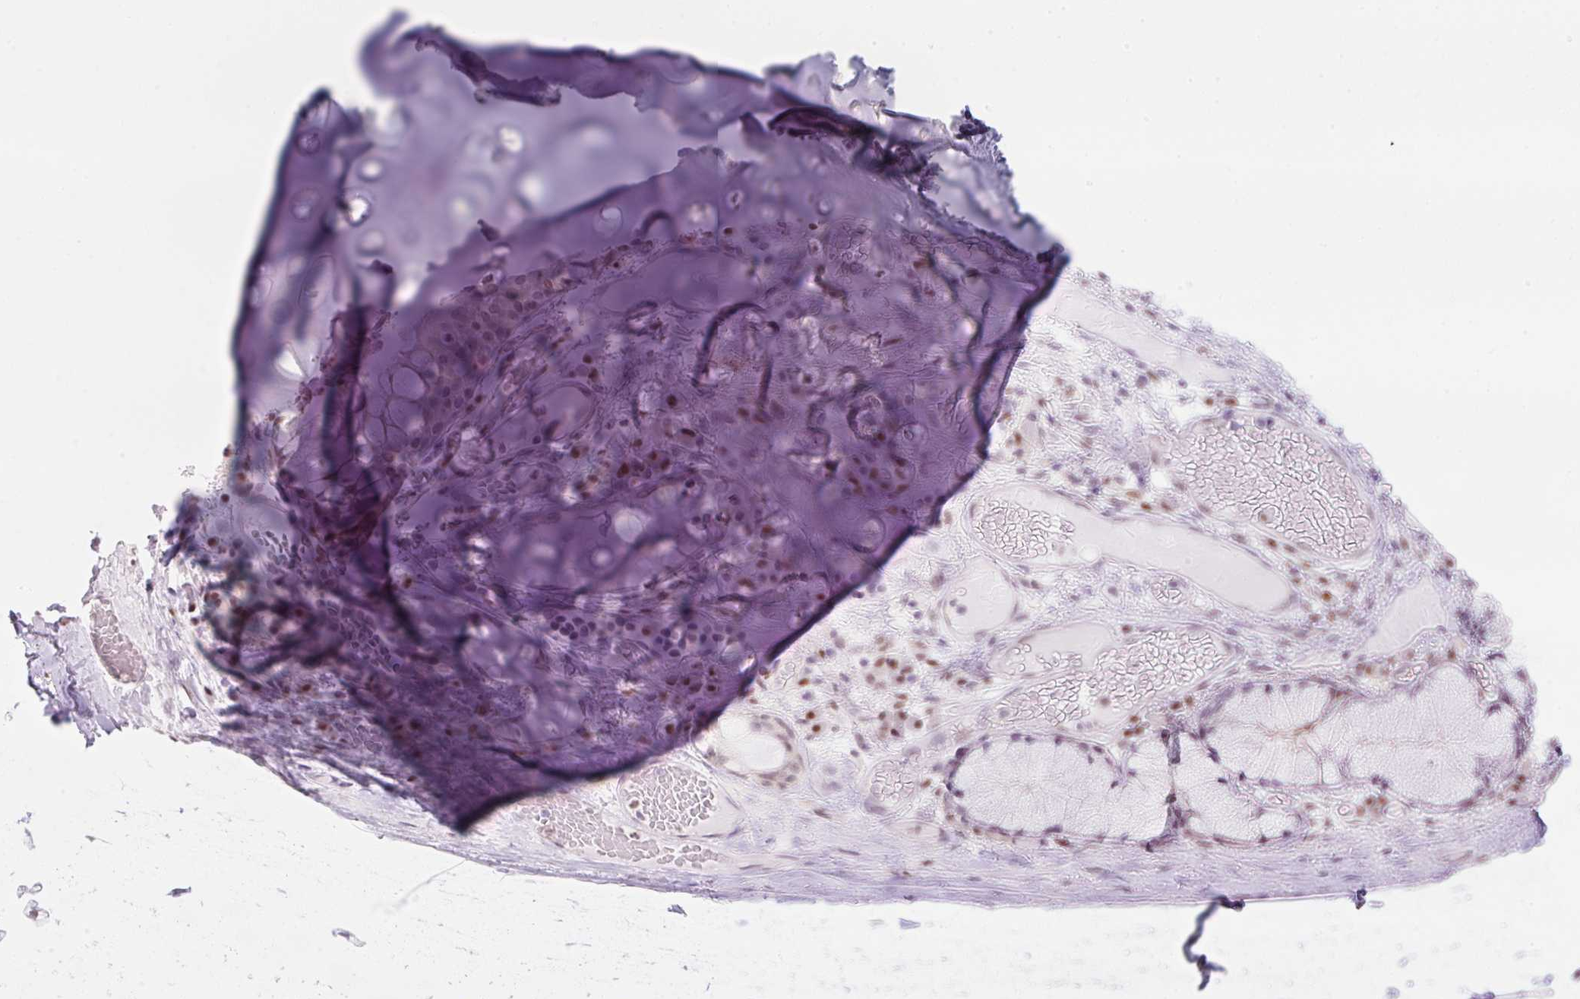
{"staining": {"intensity": "negative", "quantity": "none", "location": "none"}, "tissue": "soft tissue", "cell_type": "Chondrocytes", "image_type": "normal", "snomed": [{"axis": "morphology", "description": "Normal tissue, NOS"}, {"axis": "topography", "description": "Cartilage tissue"}, {"axis": "topography", "description": "Bronchus"}], "caption": "Immunohistochemical staining of benign soft tissue exhibits no significant expression in chondrocytes. (Stains: DAB (3,3'-diaminobenzidine) immunohistochemistry (IHC) with hematoxylin counter stain, Microscopy: brightfield microscopy at high magnification).", "gene": "TLE3", "patient": {"sex": "male", "age": 56}}